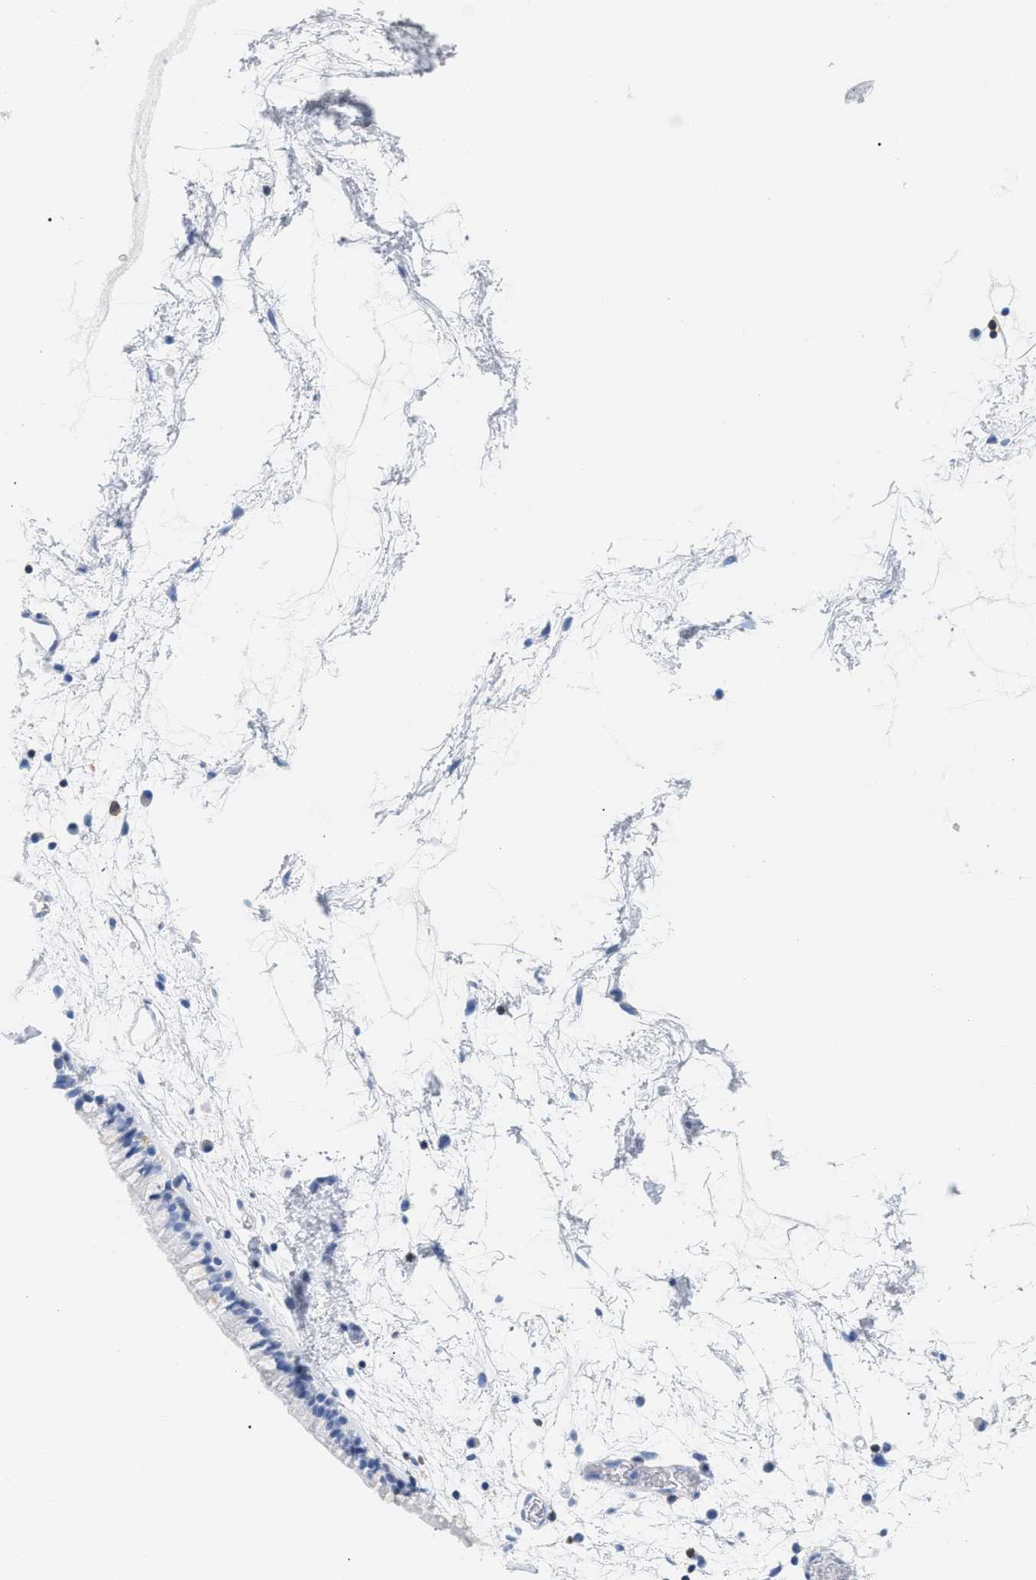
{"staining": {"intensity": "negative", "quantity": "none", "location": "none"}, "tissue": "nasopharynx", "cell_type": "Respiratory epithelial cells", "image_type": "normal", "snomed": [{"axis": "morphology", "description": "Normal tissue, NOS"}, {"axis": "morphology", "description": "Inflammation, NOS"}, {"axis": "topography", "description": "Nasopharynx"}], "caption": "The photomicrograph reveals no staining of respiratory epithelial cells in benign nasopharynx. Brightfield microscopy of immunohistochemistry stained with DAB (3,3'-diaminobenzidine) (brown) and hematoxylin (blue), captured at high magnification.", "gene": "CD5", "patient": {"sex": "male", "age": 48}}